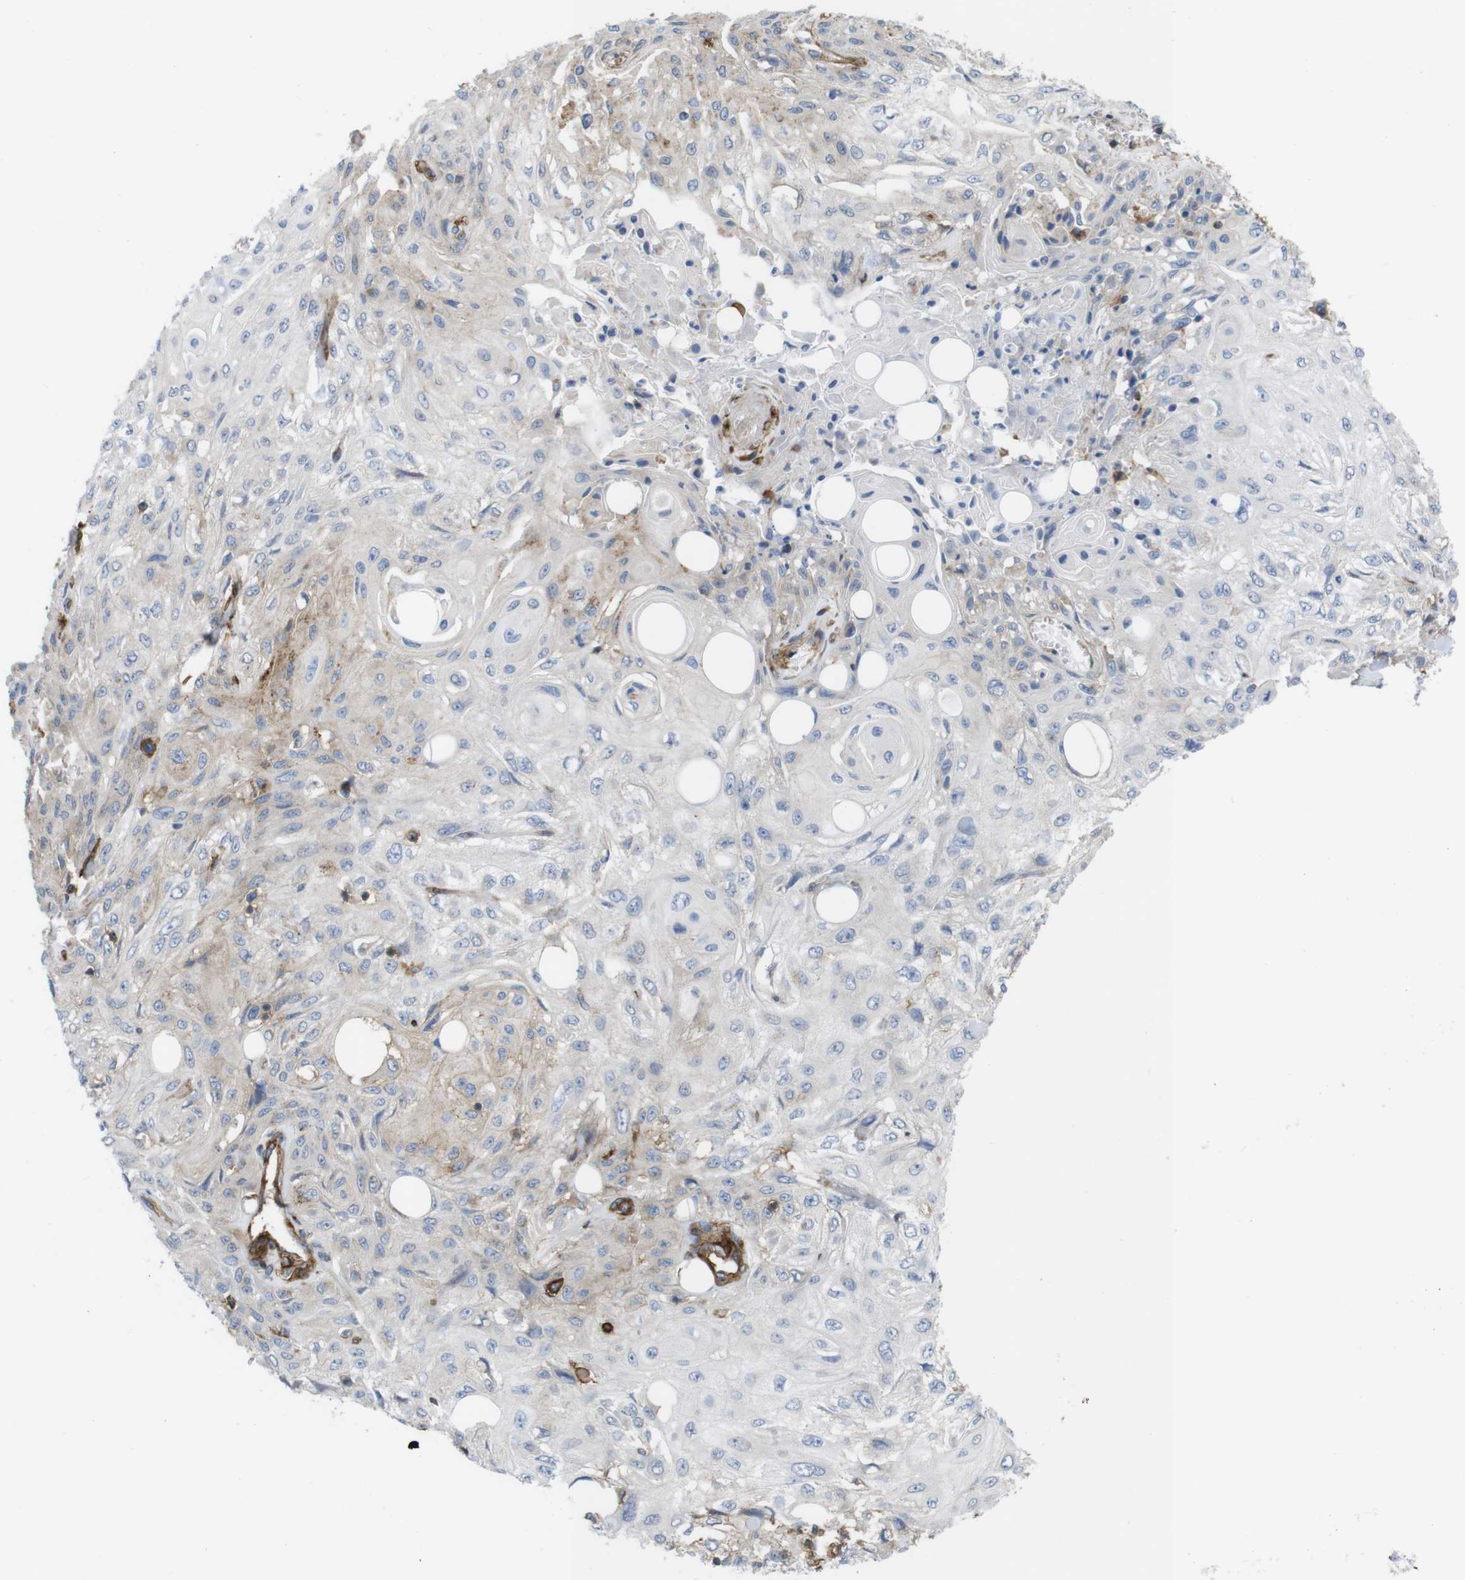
{"staining": {"intensity": "weak", "quantity": "<25%", "location": "cytoplasmic/membranous"}, "tissue": "skin cancer", "cell_type": "Tumor cells", "image_type": "cancer", "snomed": [{"axis": "morphology", "description": "Squamous cell carcinoma, NOS"}, {"axis": "topography", "description": "Skin"}], "caption": "Squamous cell carcinoma (skin) stained for a protein using IHC reveals no expression tumor cells.", "gene": "CCR6", "patient": {"sex": "male", "age": 75}}